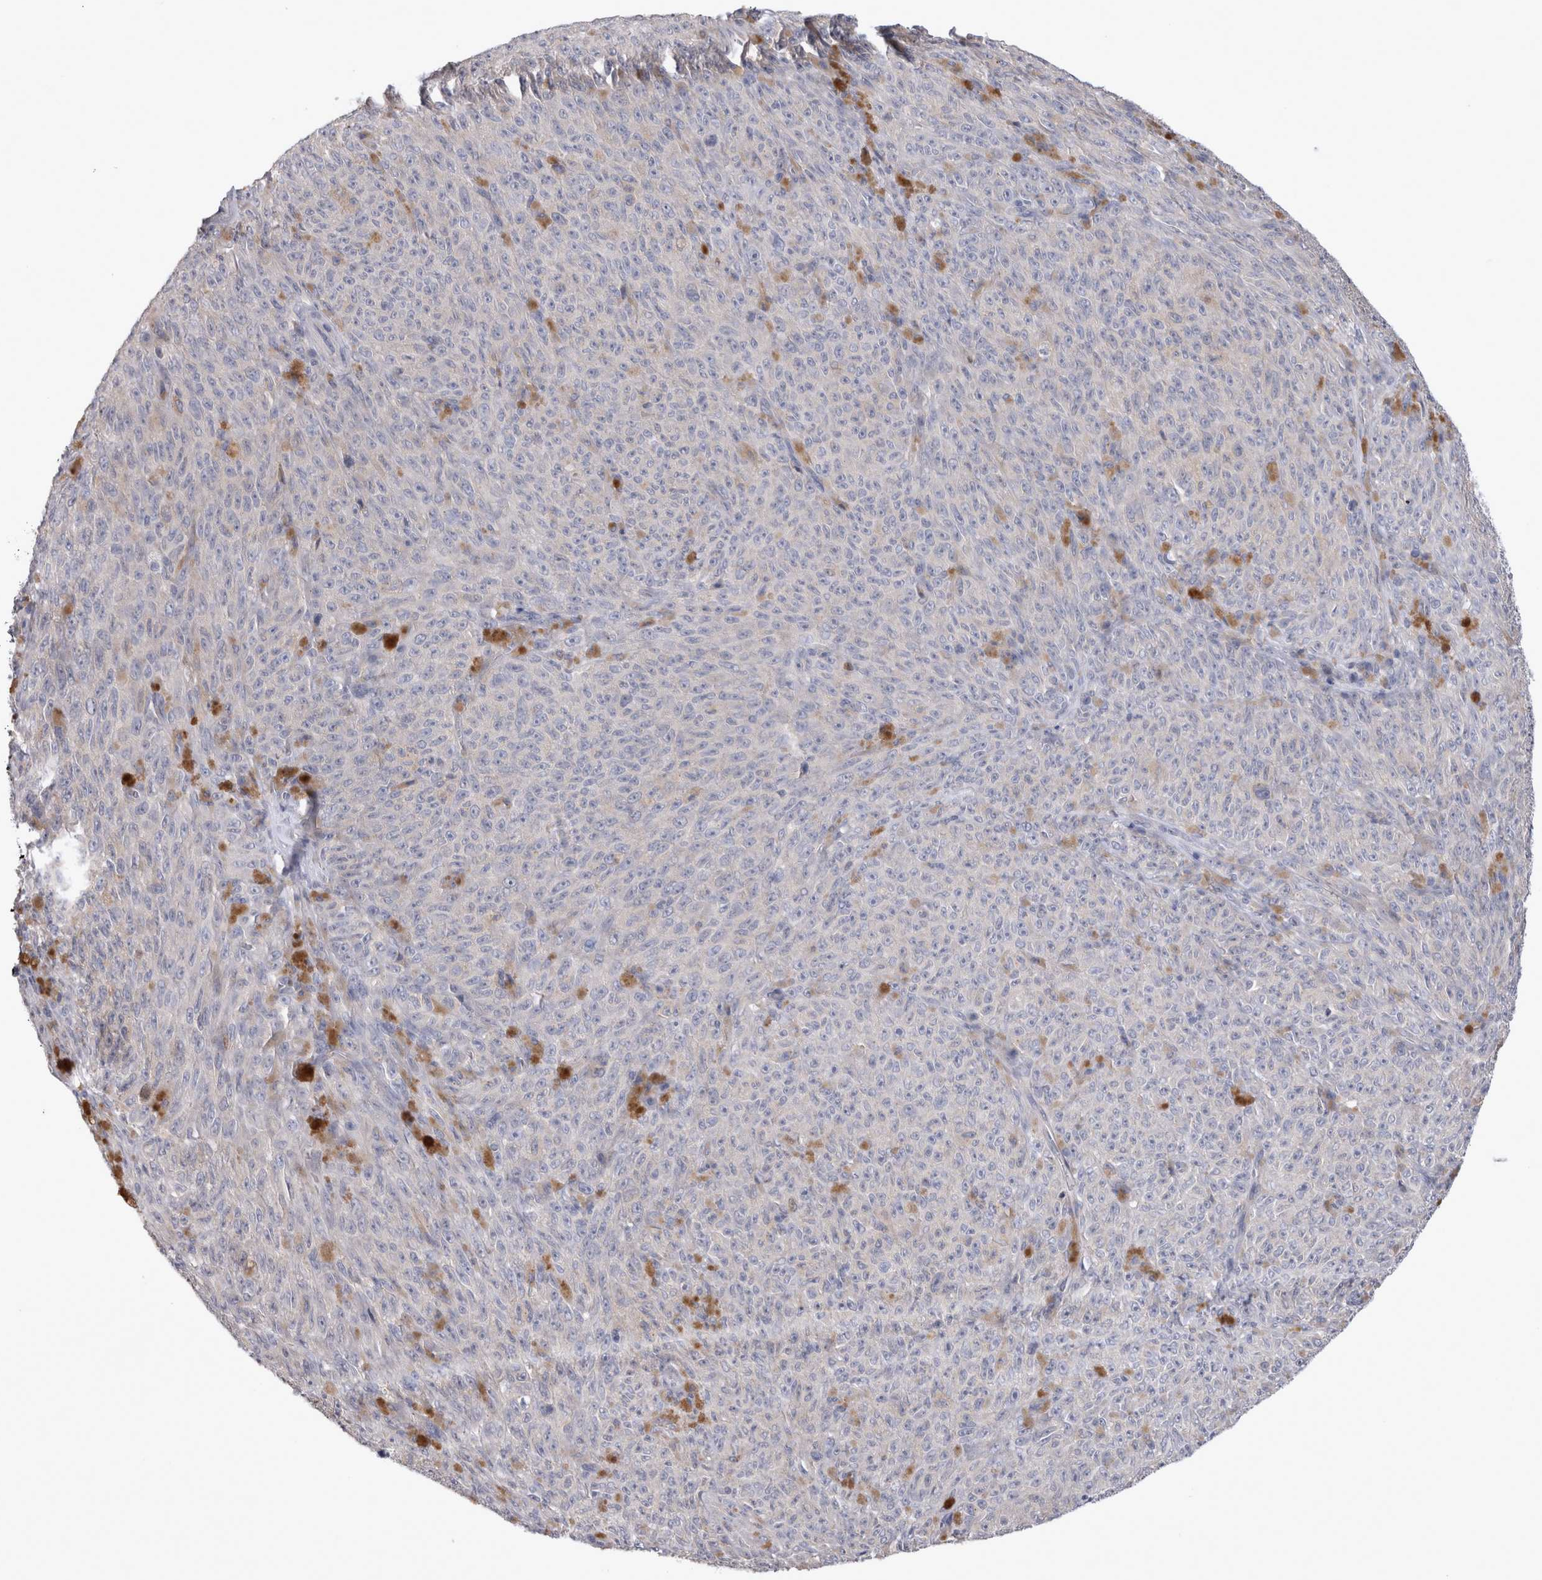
{"staining": {"intensity": "negative", "quantity": "none", "location": "none"}, "tissue": "melanoma", "cell_type": "Tumor cells", "image_type": "cancer", "snomed": [{"axis": "morphology", "description": "Malignant melanoma, NOS"}, {"axis": "topography", "description": "Skin"}], "caption": "IHC histopathology image of malignant melanoma stained for a protein (brown), which demonstrates no staining in tumor cells.", "gene": "LRRC40", "patient": {"sex": "female", "age": 82}}